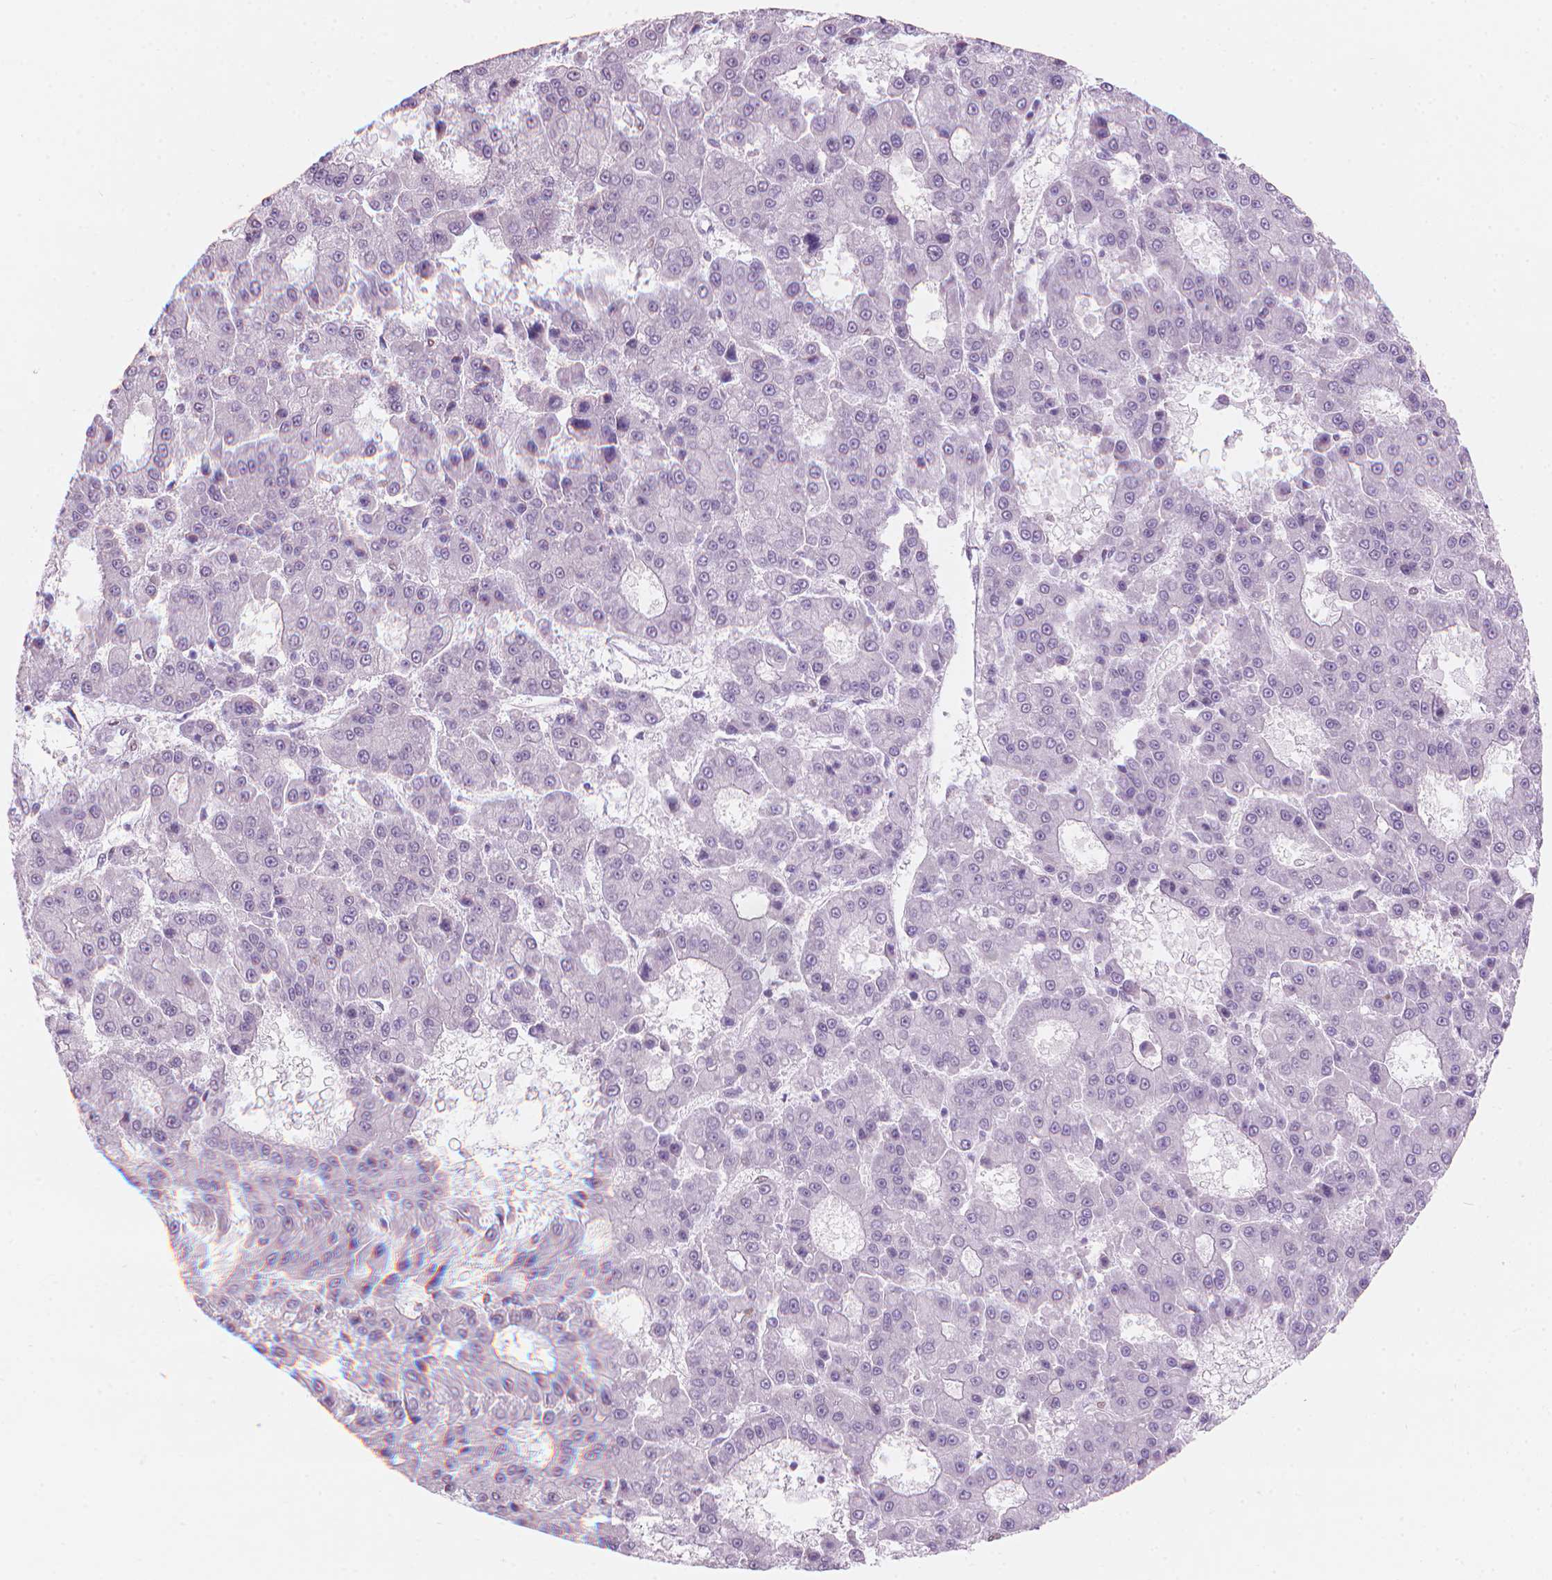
{"staining": {"intensity": "negative", "quantity": "none", "location": "none"}, "tissue": "liver cancer", "cell_type": "Tumor cells", "image_type": "cancer", "snomed": [{"axis": "morphology", "description": "Carcinoma, Hepatocellular, NOS"}, {"axis": "topography", "description": "Liver"}], "caption": "Immunohistochemistry (IHC) photomicrograph of neoplastic tissue: human liver hepatocellular carcinoma stained with DAB (3,3'-diaminobenzidine) exhibits no significant protein positivity in tumor cells.", "gene": "PIAS2", "patient": {"sex": "male", "age": 70}}